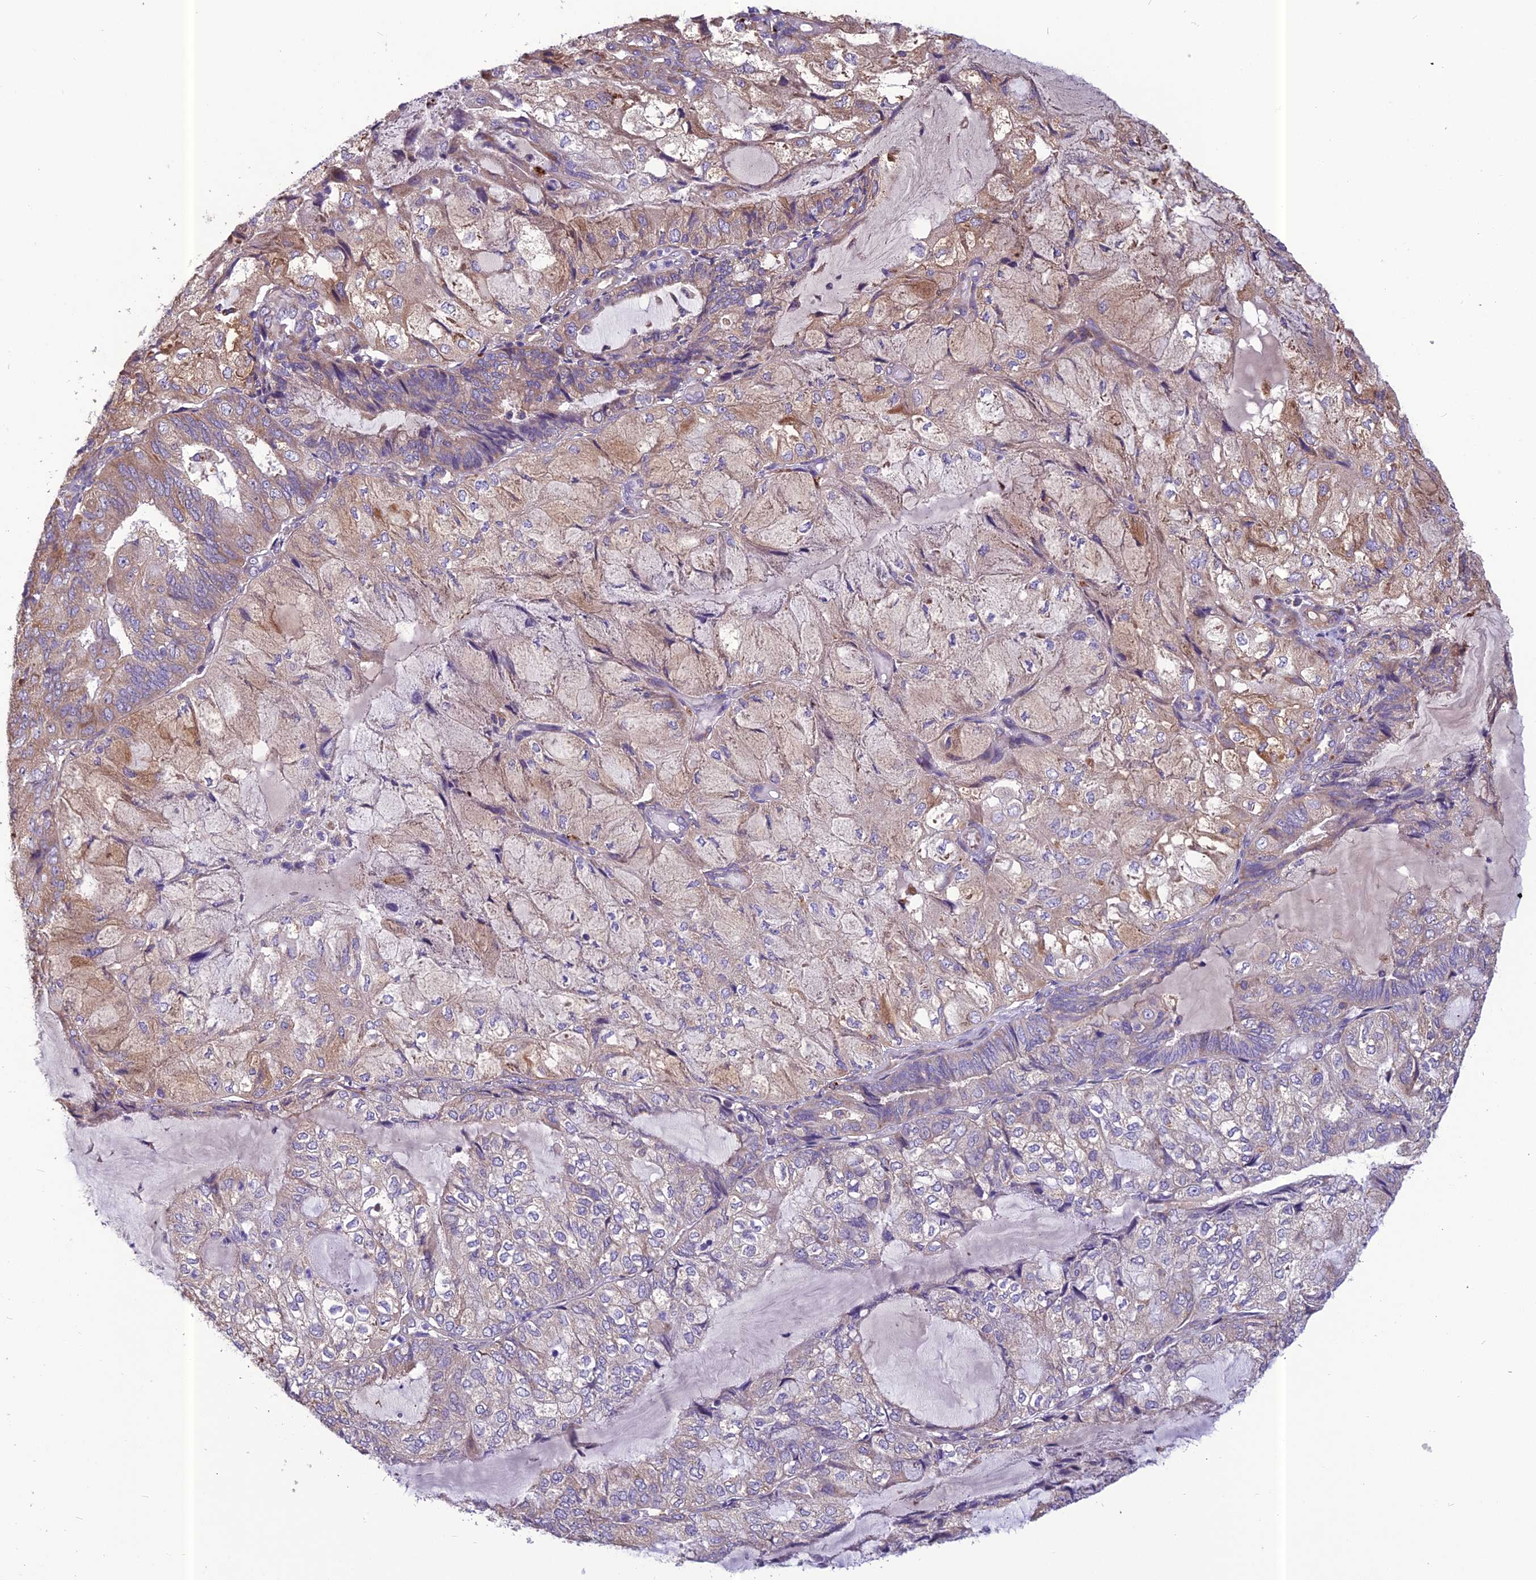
{"staining": {"intensity": "weak", "quantity": "25%-75%", "location": "cytoplasmic/membranous"}, "tissue": "endometrial cancer", "cell_type": "Tumor cells", "image_type": "cancer", "snomed": [{"axis": "morphology", "description": "Adenocarcinoma, NOS"}, {"axis": "topography", "description": "Endometrium"}], "caption": "Endometrial cancer (adenocarcinoma) was stained to show a protein in brown. There is low levels of weak cytoplasmic/membranous positivity in about 25%-75% of tumor cells.", "gene": "SPDL1", "patient": {"sex": "female", "age": 81}}